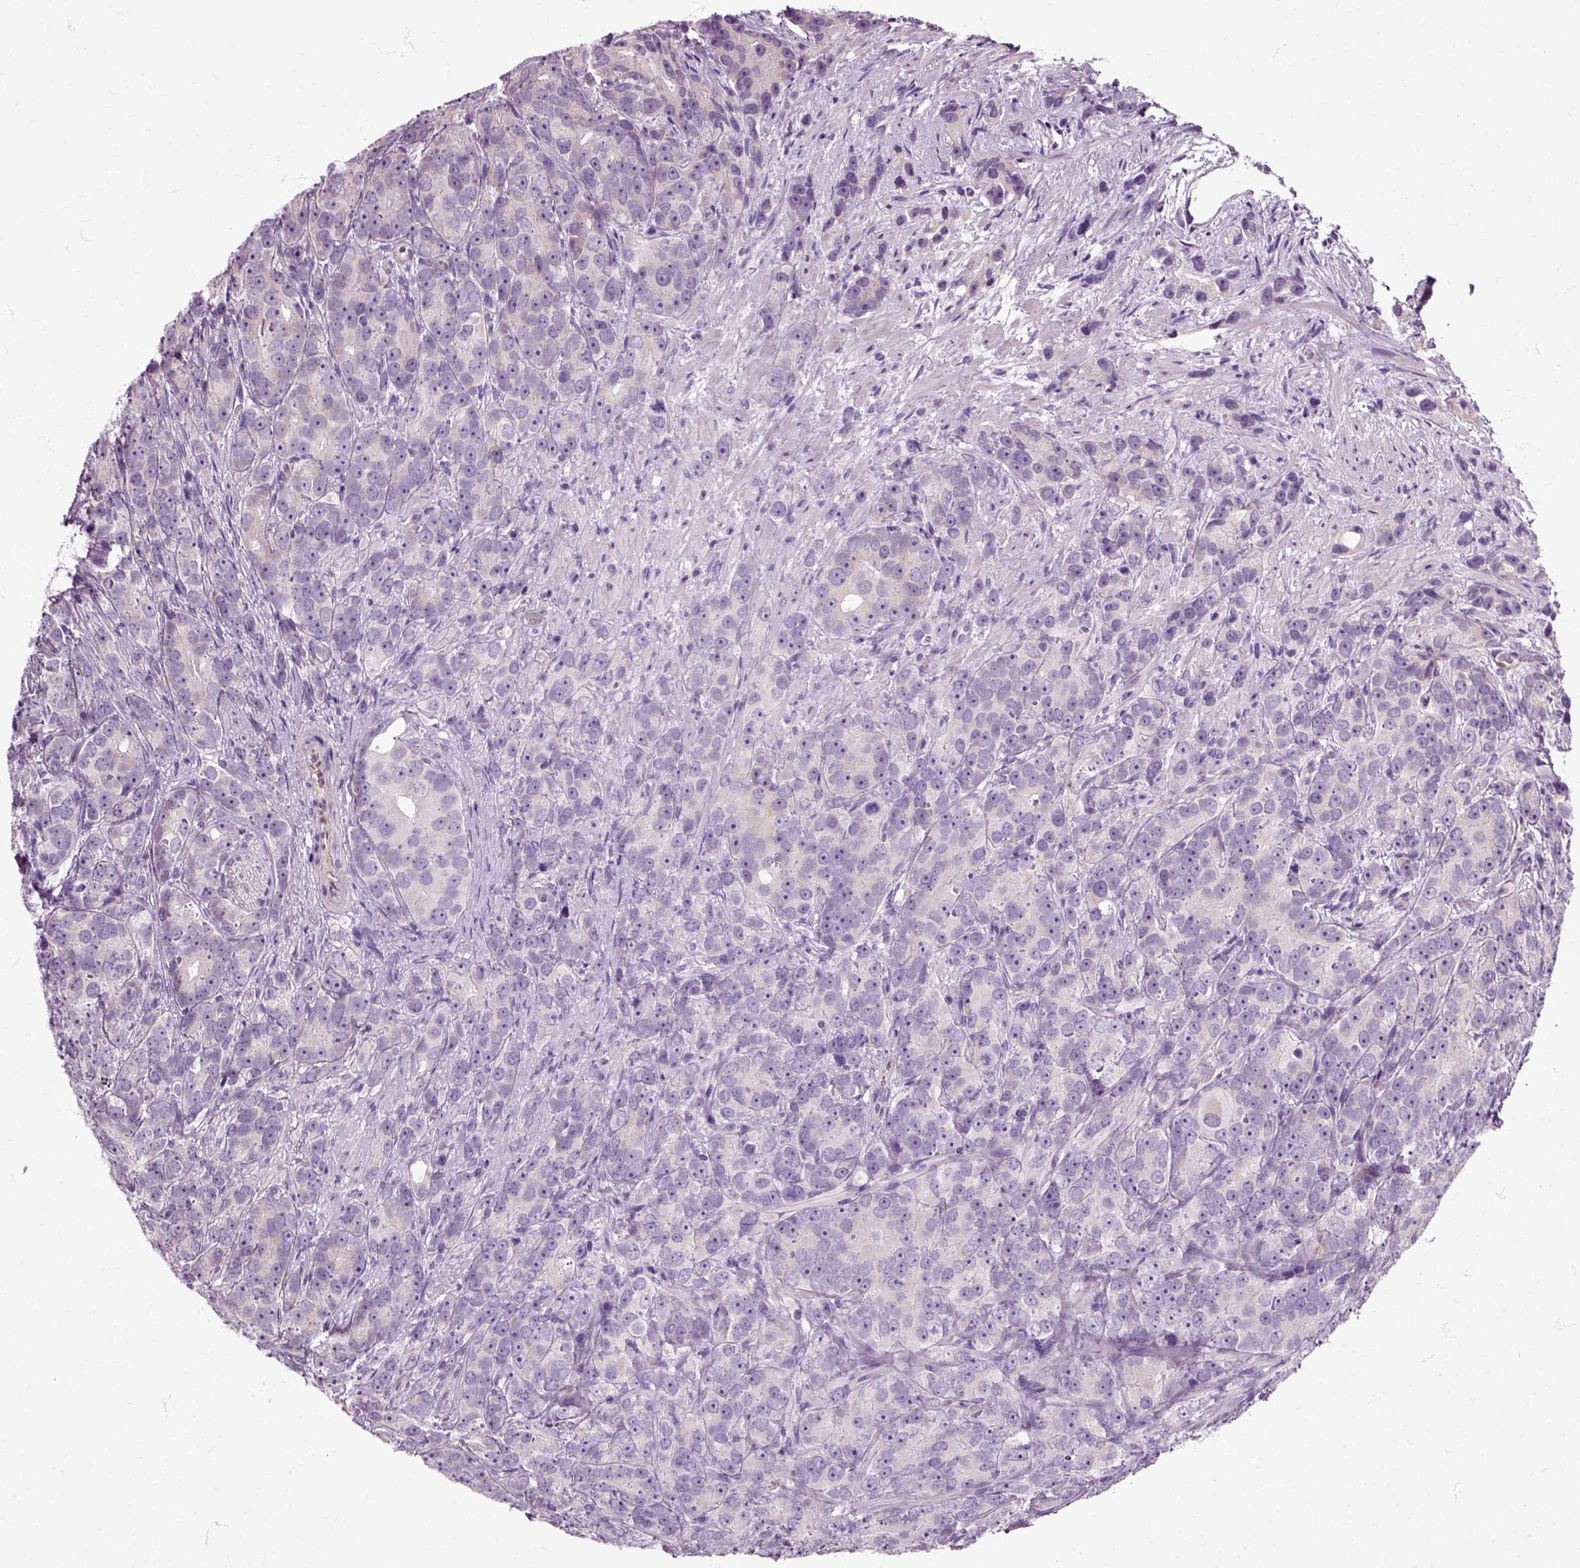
{"staining": {"intensity": "negative", "quantity": "none", "location": "none"}, "tissue": "prostate cancer", "cell_type": "Tumor cells", "image_type": "cancer", "snomed": [{"axis": "morphology", "description": "Adenocarcinoma, High grade"}, {"axis": "topography", "description": "Prostate"}], "caption": "Adenocarcinoma (high-grade) (prostate) stained for a protein using immunohistochemistry exhibits no expression tumor cells.", "gene": "HSPA2", "patient": {"sex": "male", "age": 90}}